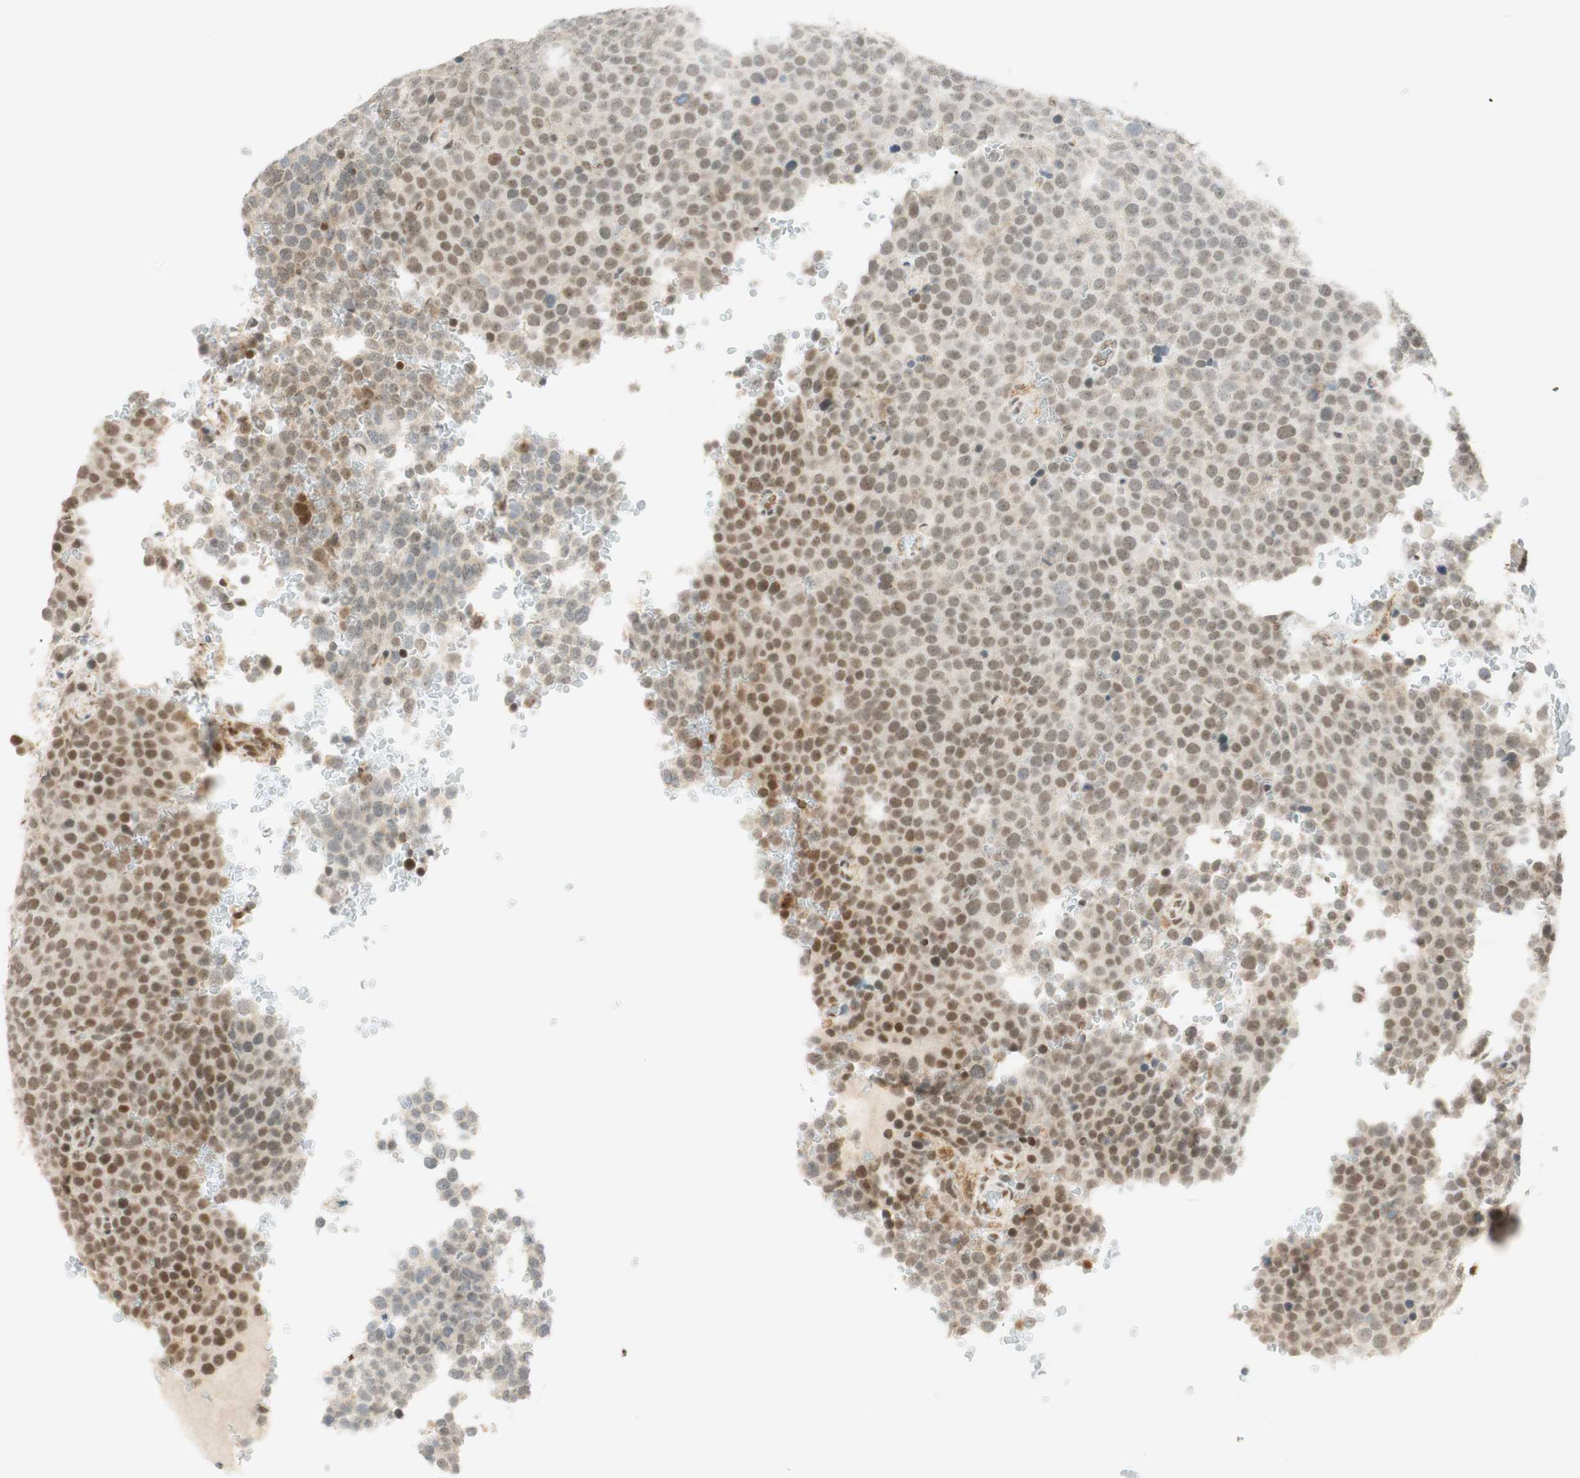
{"staining": {"intensity": "moderate", "quantity": "25%-75%", "location": "nuclear"}, "tissue": "testis cancer", "cell_type": "Tumor cells", "image_type": "cancer", "snomed": [{"axis": "morphology", "description": "Seminoma, NOS"}, {"axis": "topography", "description": "Testis"}], "caption": "Moderate nuclear staining is appreciated in about 25%-75% of tumor cells in testis seminoma.", "gene": "ZNF782", "patient": {"sex": "male", "age": 71}}